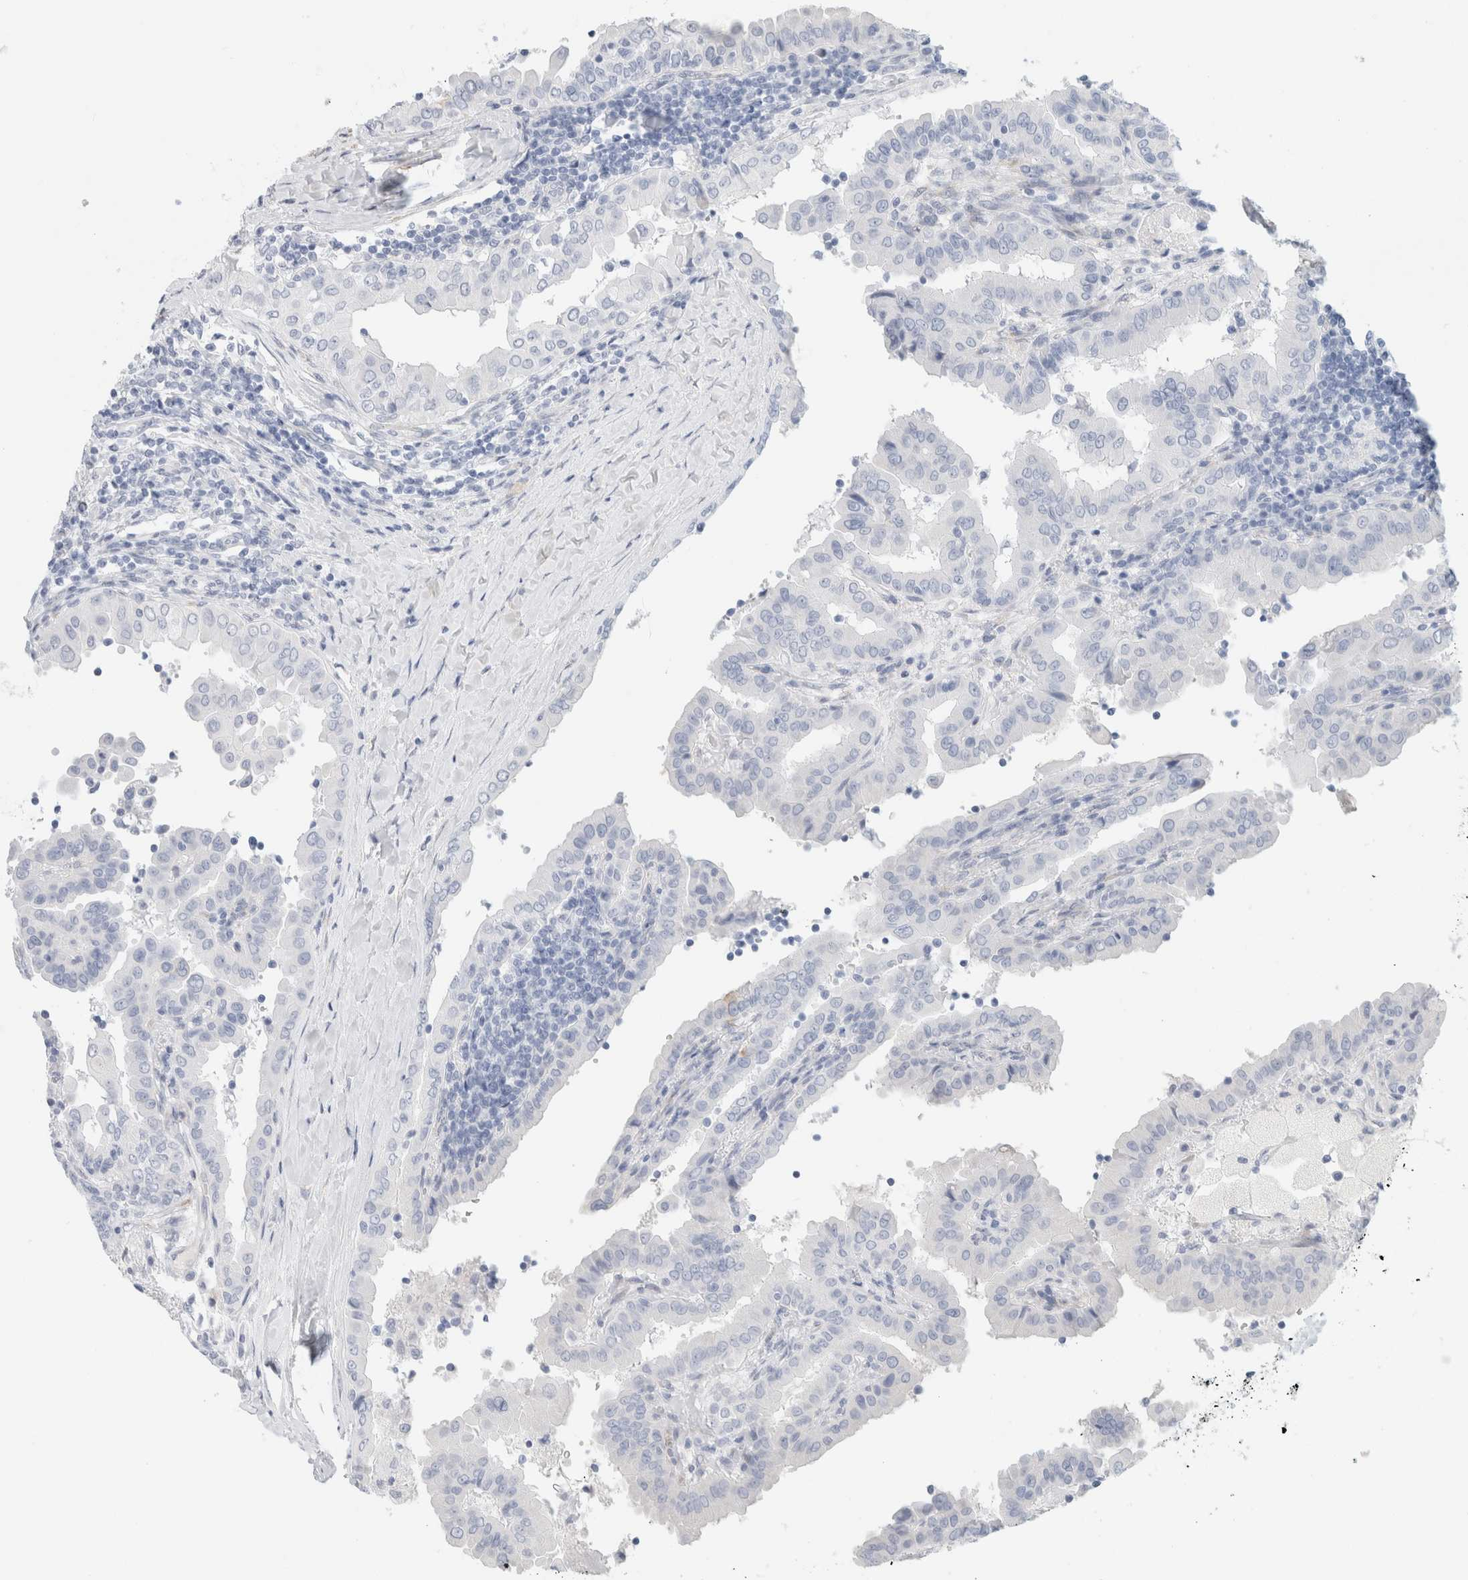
{"staining": {"intensity": "negative", "quantity": "none", "location": "none"}, "tissue": "thyroid cancer", "cell_type": "Tumor cells", "image_type": "cancer", "snomed": [{"axis": "morphology", "description": "Papillary adenocarcinoma, NOS"}, {"axis": "topography", "description": "Thyroid gland"}], "caption": "There is no significant expression in tumor cells of thyroid papillary adenocarcinoma.", "gene": "RTN4", "patient": {"sex": "male", "age": 33}}